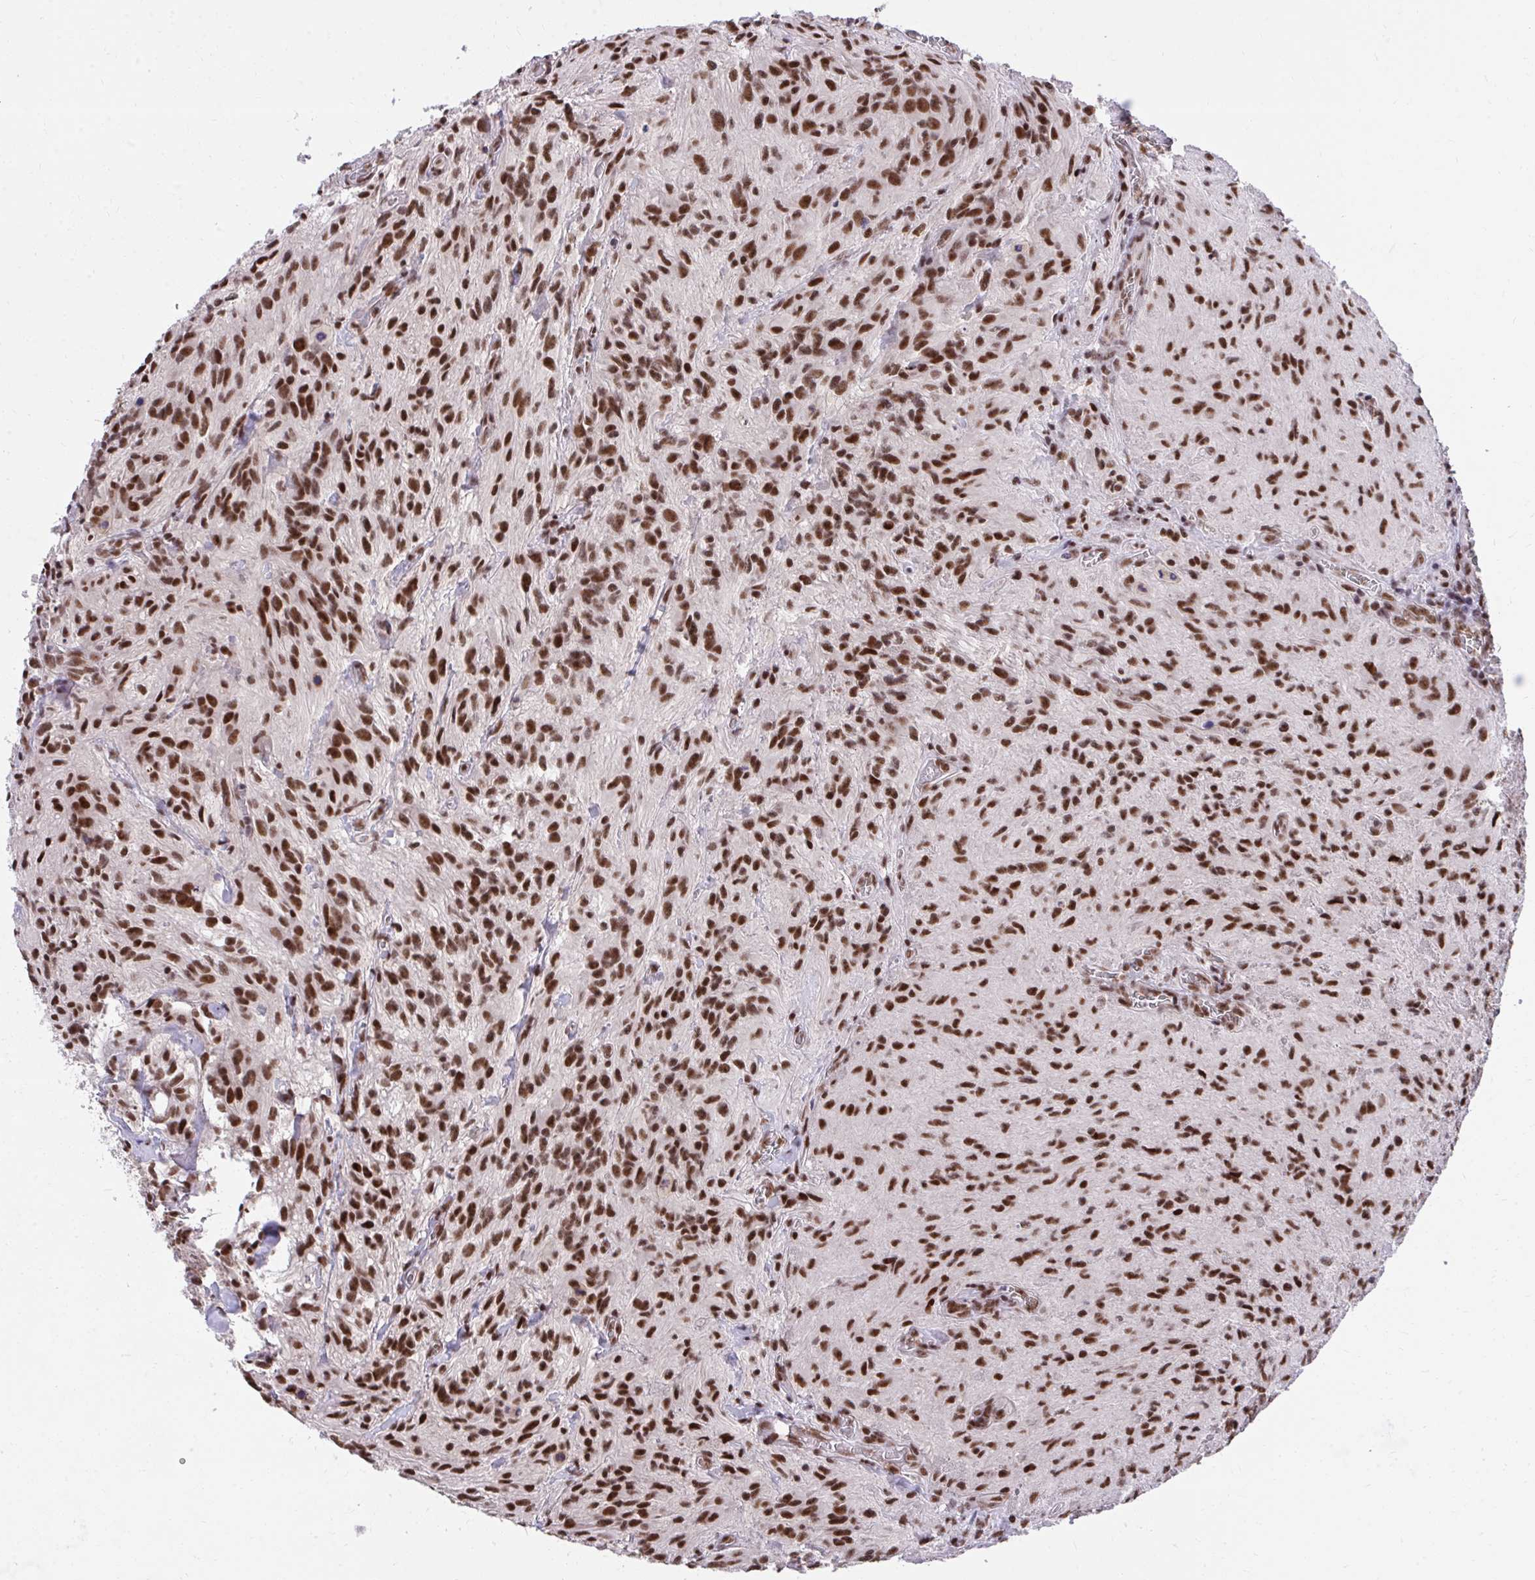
{"staining": {"intensity": "strong", "quantity": ">75%", "location": "nuclear"}, "tissue": "glioma", "cell_type": "Tumor cells", "image_type": "cancer", "snomed": [{"axis": "morphology", "description": "Glioma, malignant, High grade"}, {"axis": "topography", "description": "Brain"}], "caption": "DAB (3,3'-diaminobenzidine) immunohistochemical staining of human glioma displays strong nuclear protein staining in approximately >75% of tumor cells.", "gene": "SYNE4", "patient": {"sex": "male", "age": 47}}